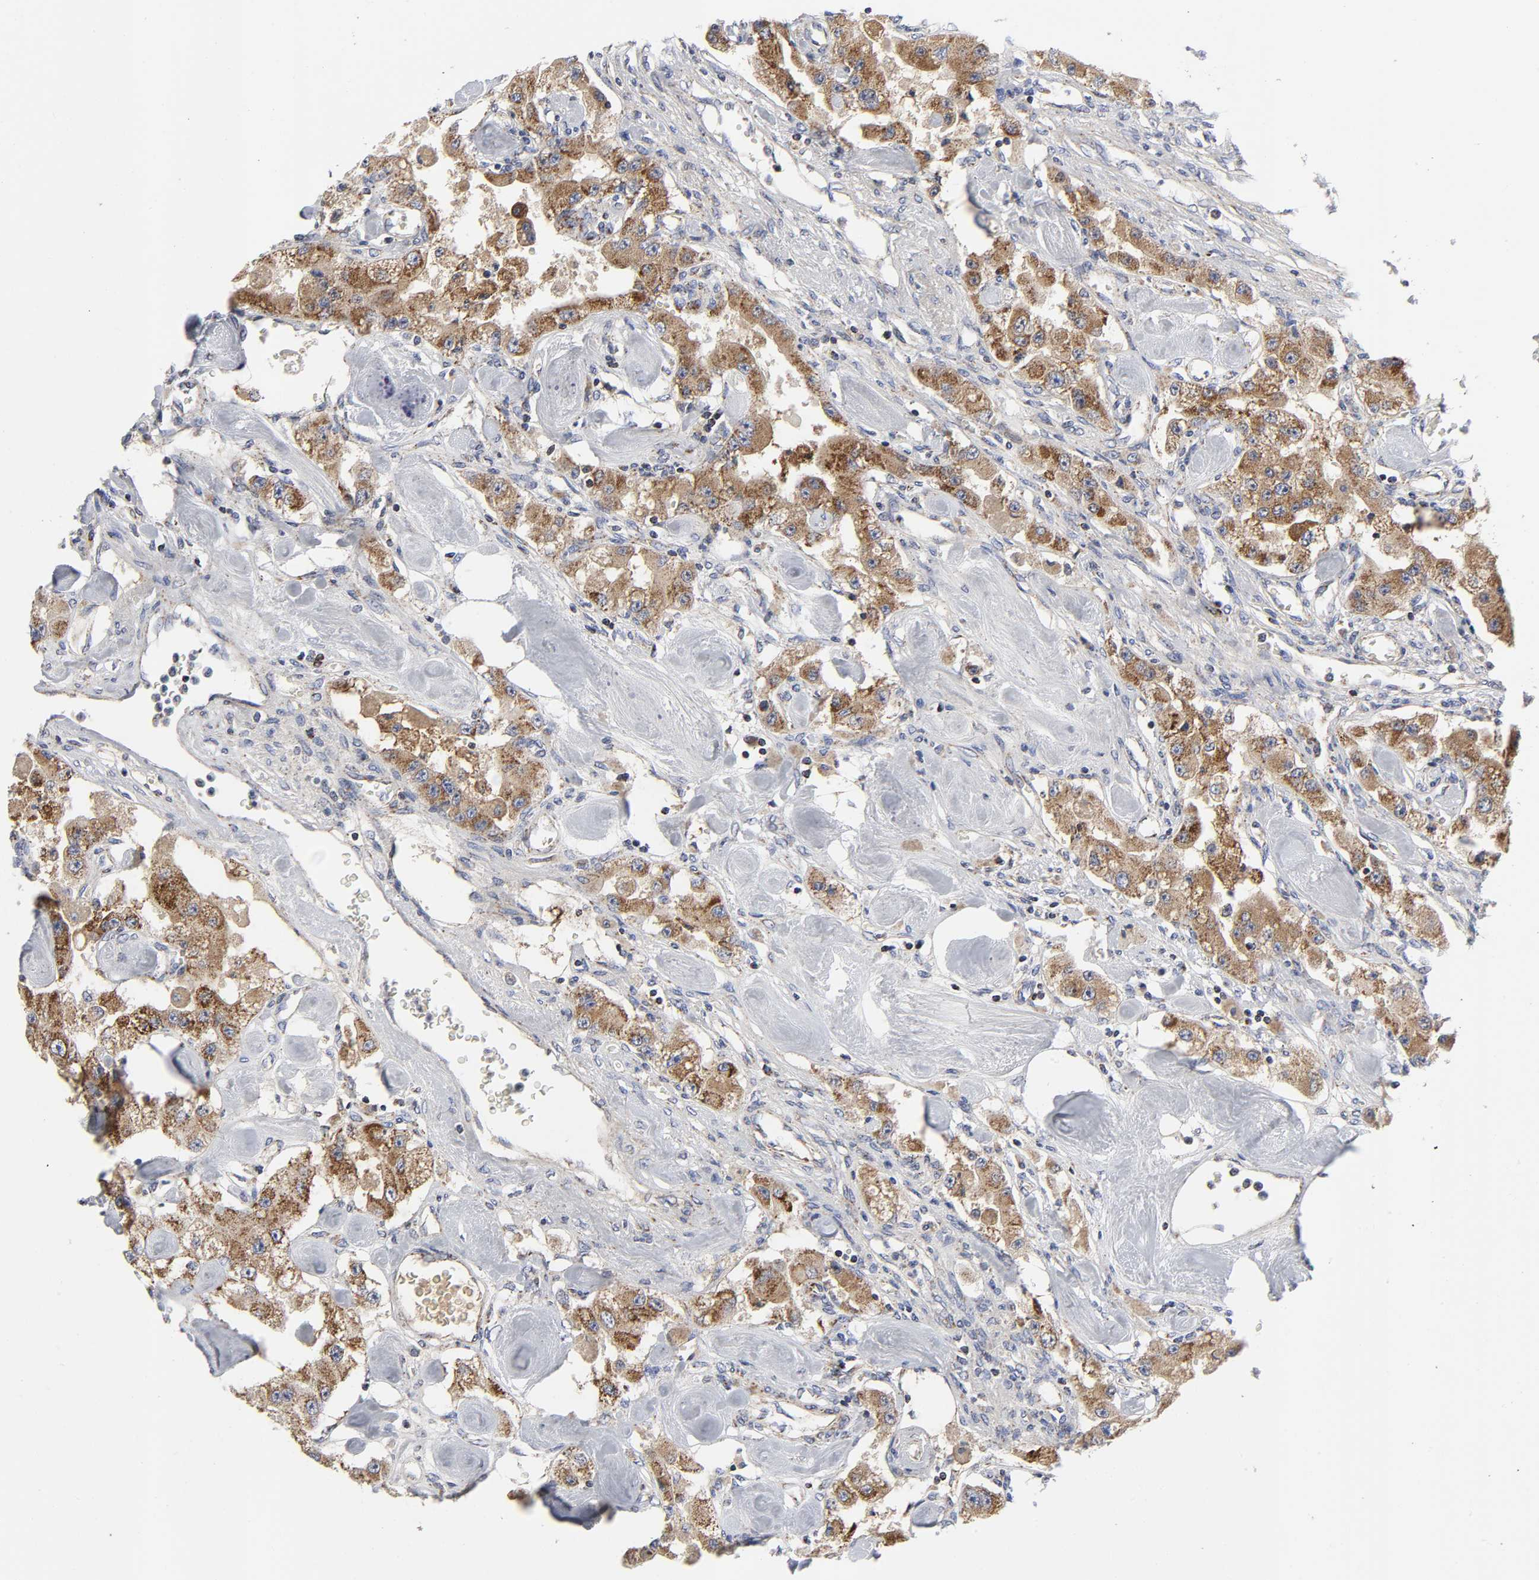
{"staining": {"intensity": "strong", "quantity": ">75%", "location": "cytoplasmic/membranous"}, "tissue": "carcinoid", "cell_type": "Tumor cells", "image_type": "cancer", "snomed": [{"axis": "morphology", "description": "Carcinoid, malignant, NOS"}, {"axis": "topography", "description": "Pancreas"}], "caption": "Strong cytoplasmic/membranous staining for a protein is seen in about >75% of tumor cells of carcinoid using immunohistochemistry (IHC).", "gene": "AOPEP", "patient": {"sex": "male", "age": 41}}